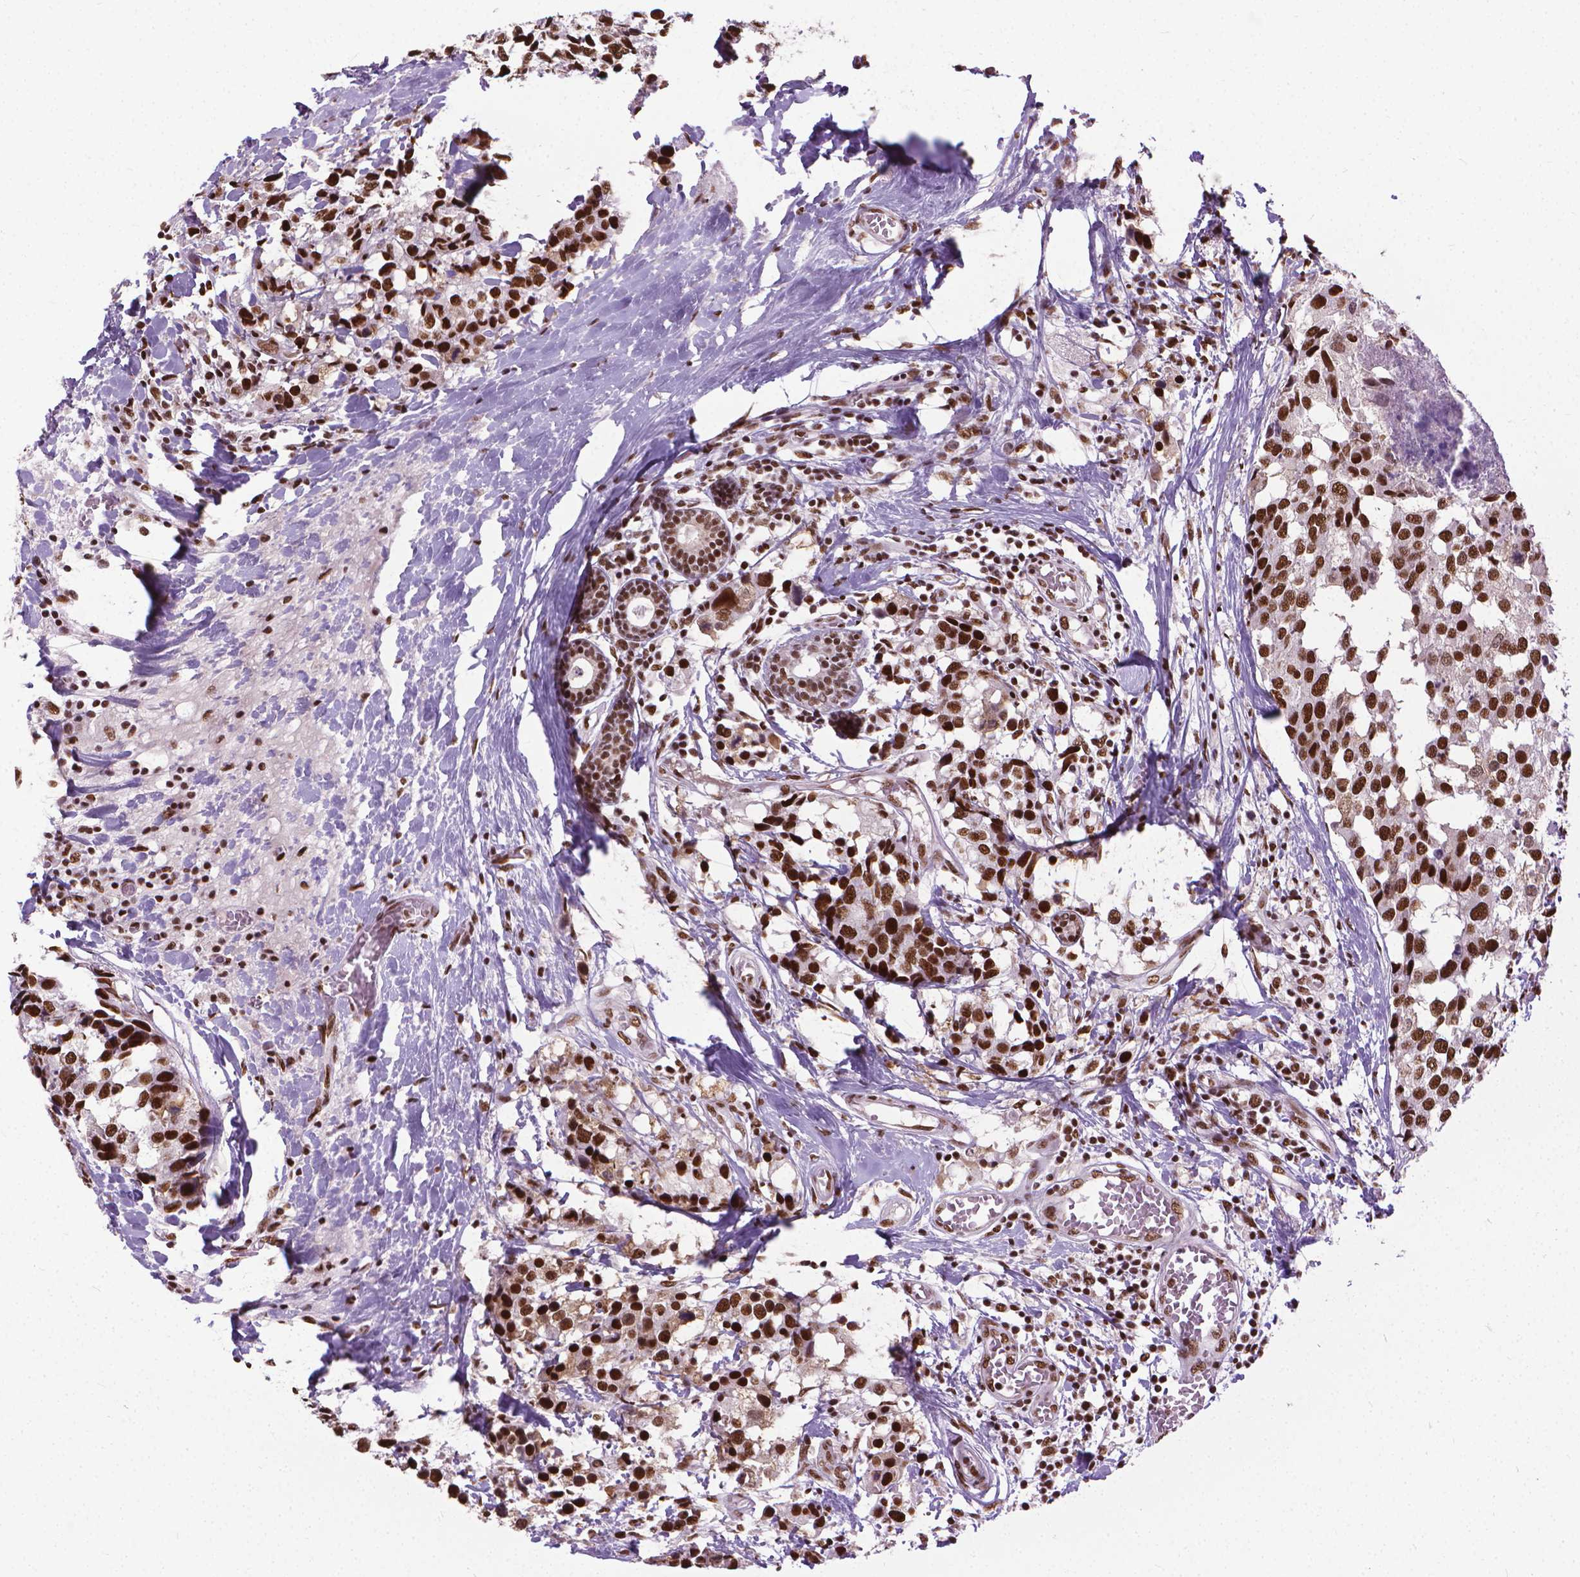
{"staining": {"intensity": "strong", "quantity": ">75%", "location": "nuclear"}, "tissue": "breast cancer", "cell_type": "Tumor cells", "image_type": "cancer", "snomed": [{"axis": "morphology", "description": "Lobular carcinoma"}, {"axis": "topography", "description": "Breast"}], "caption": "Lobular carcinoma (breast) stained with a brown dye displays strong nuclear positive expression in approximately >75% of tumor cells.", "gene": "AKAP8", "patient": {"sex": "female", "age": 59}}